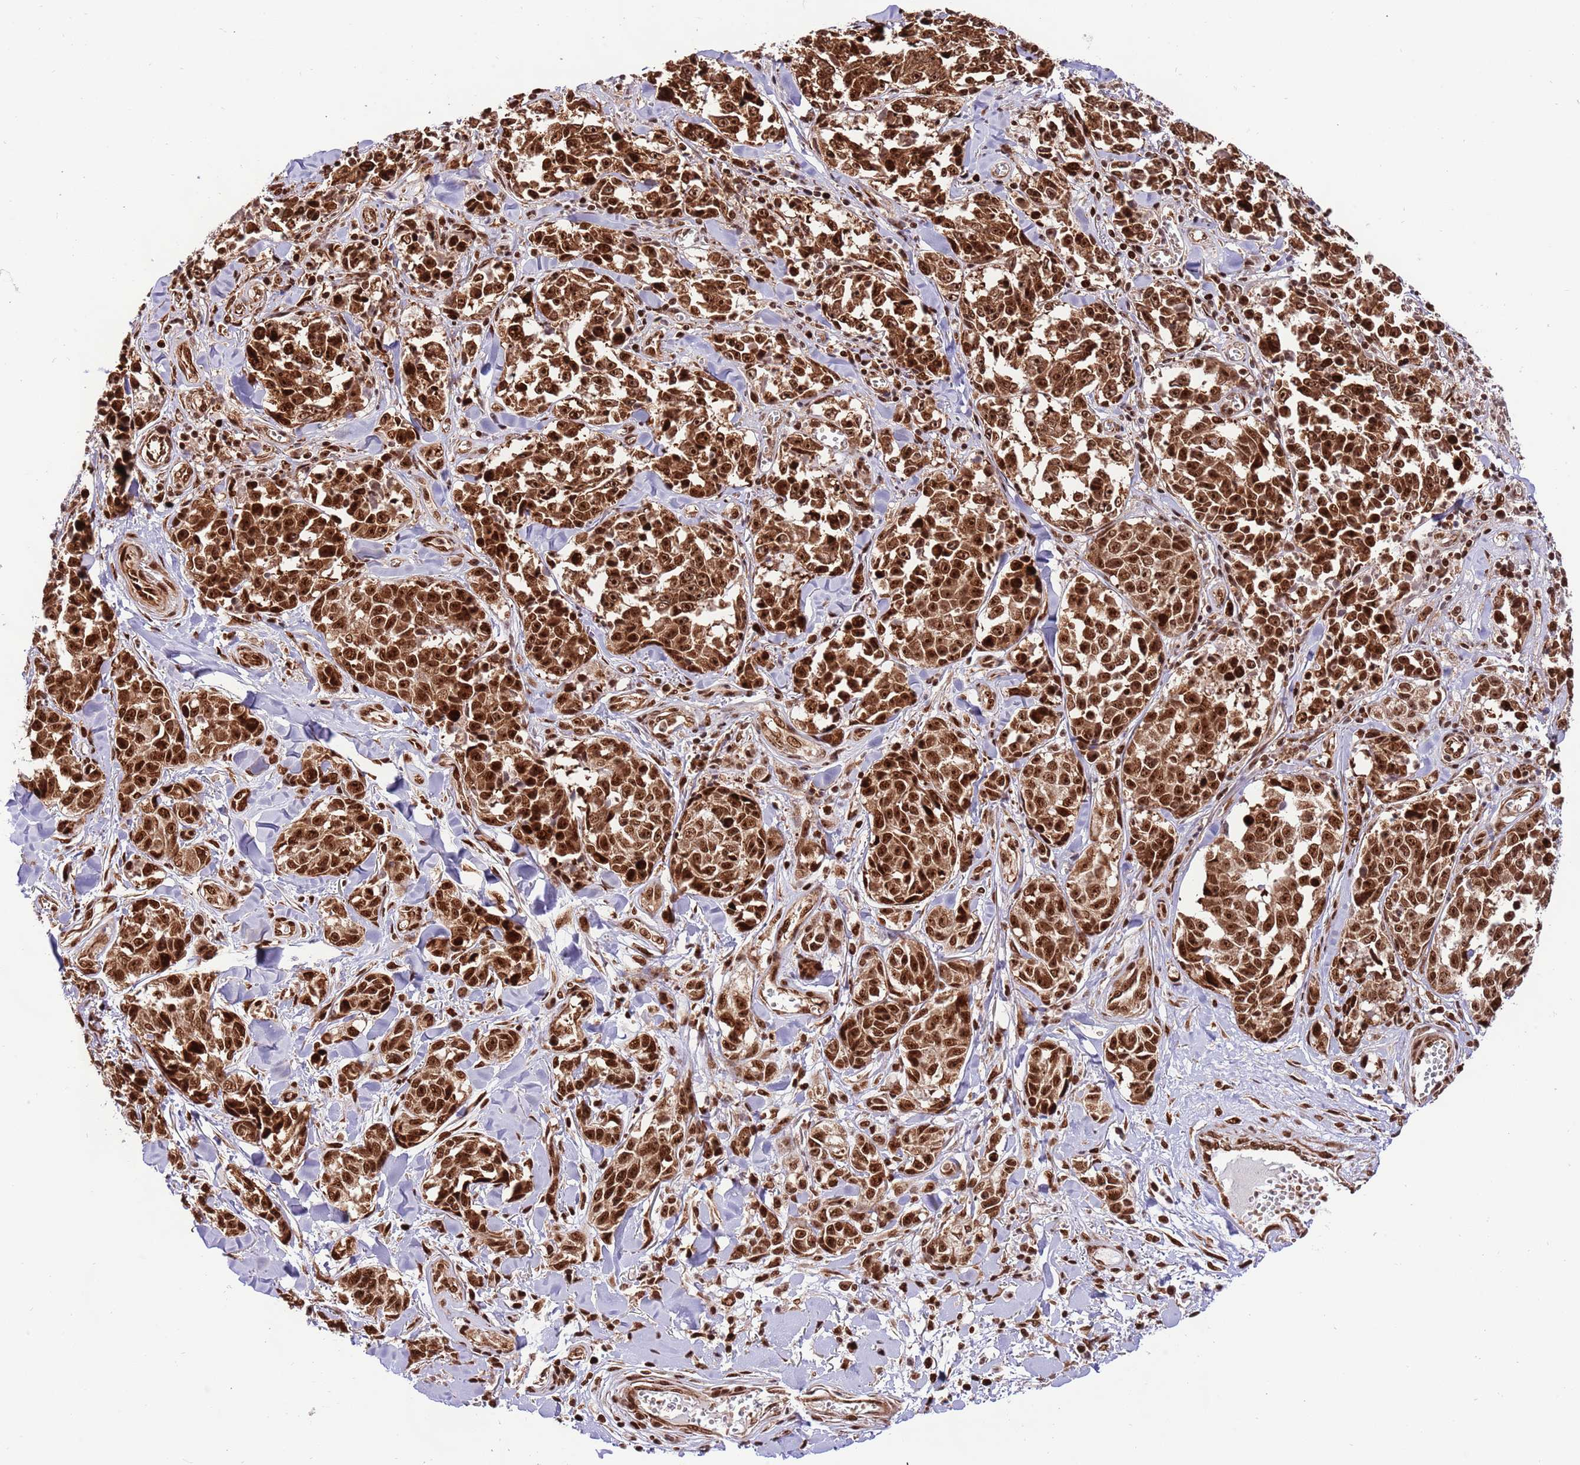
{"staining": {"intensity": "strong", "quantity": ">75%", "location": "cytoplasmic/membranous,nuclear"}, "tissue": "melanoma", "cell_type": "Tumor cells", "image_type": "cancer", "snomed": [{"axis": "morphology", "description": "Malignant melanoma, NOS"}, {"axis": "topography", "description": "Skin"}], "caption": "An IHC photomicrograph of tumor tissue is shown. Protein staining in brown shows strong cytoplasmic/membranous and nuclear positivity in melanoma within tumor cells.", "gene": "RIF1", "patient": {"sex": "female", "age": 64}}